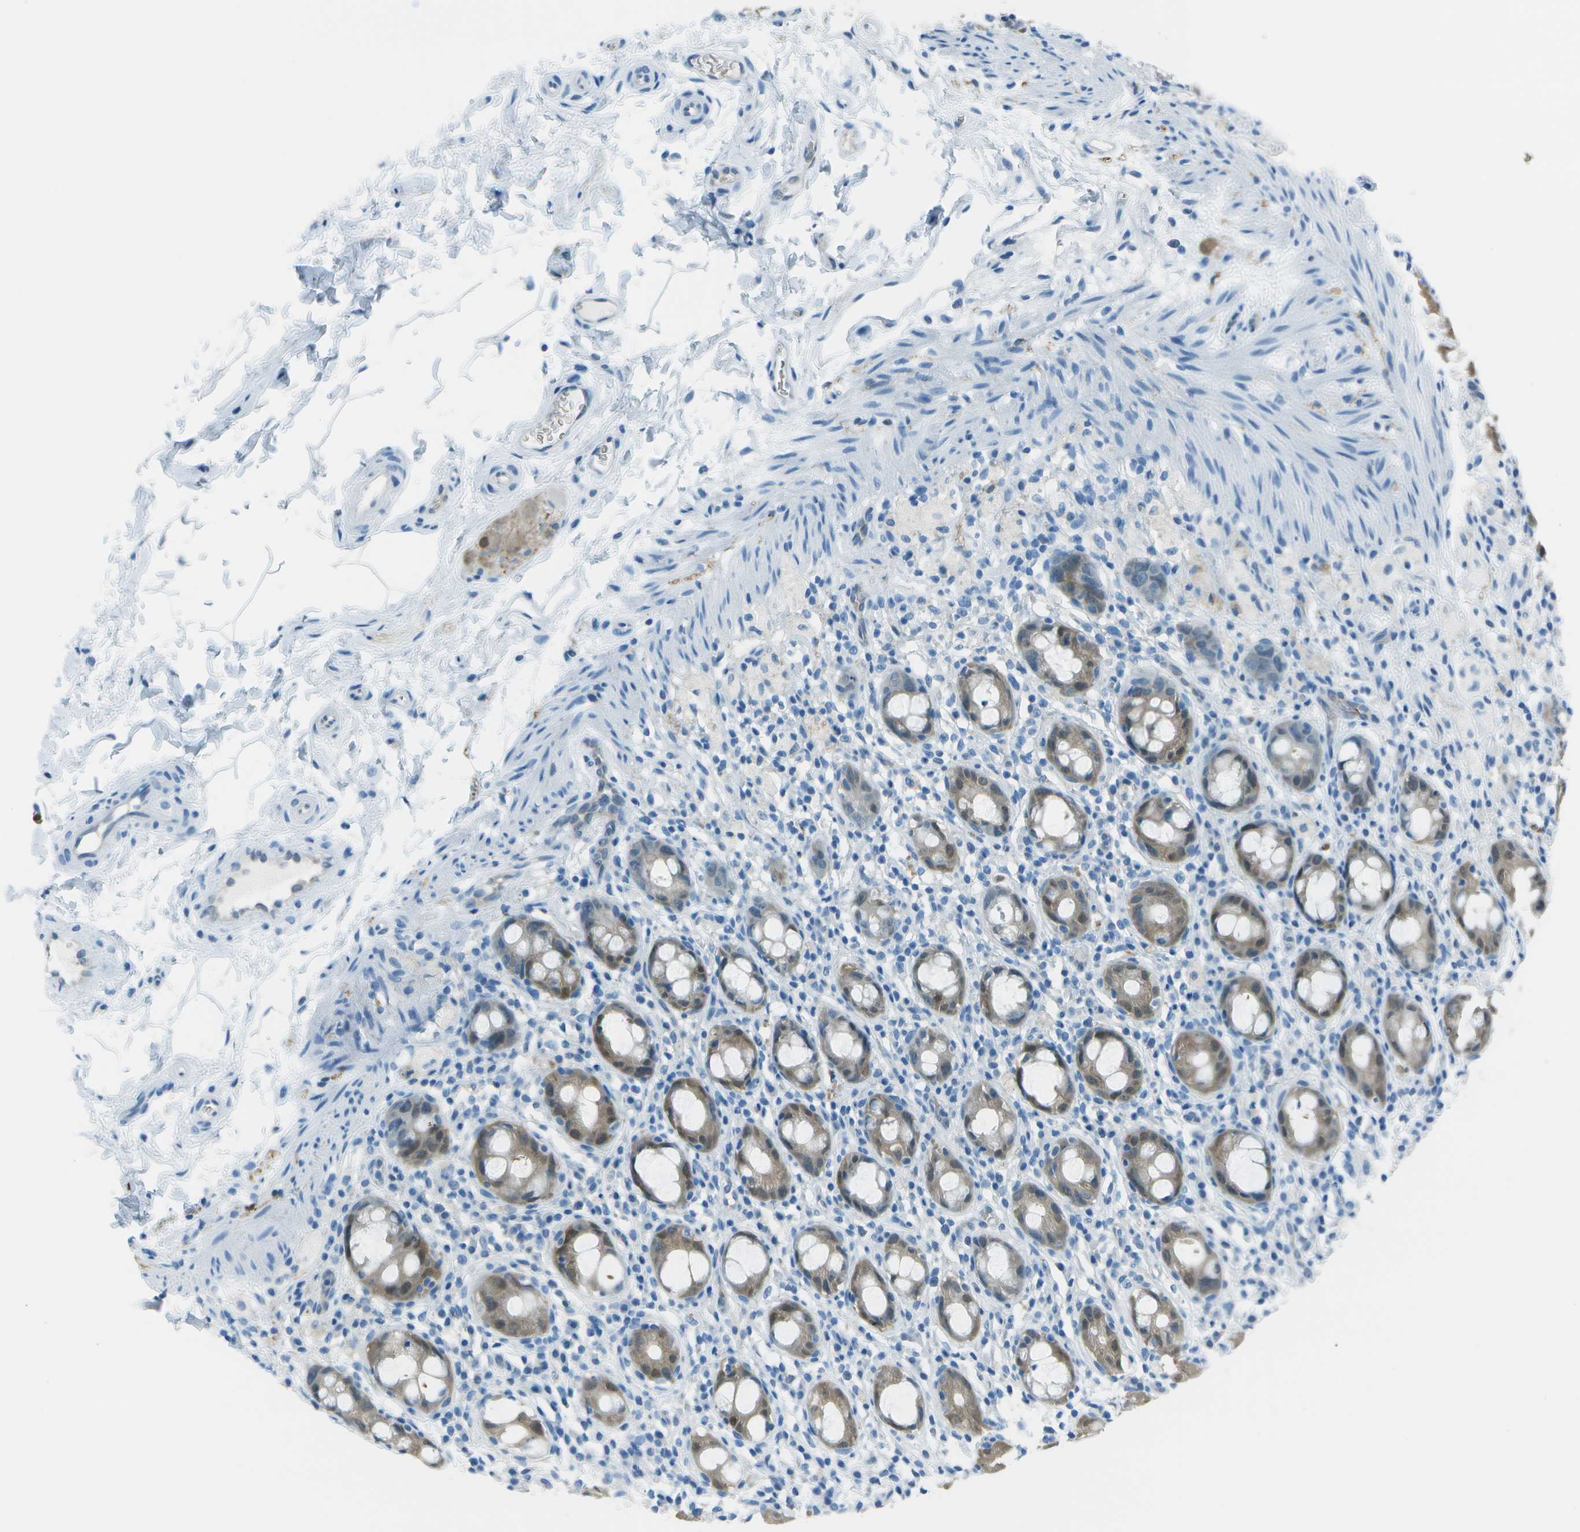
{"staining": {"intensity": "weak", "quantity": "<25%", "location": "cytoplasmic/membranous"}, "tissue": "rectum", "cell_type": "Glandular cells", "image_type": "normal", "snomed": [{"axis": "morphology", "description": "Normal tissue, NOS"}, {"axis": "topography", "description": "Rectum"}], "caption": "DAB (3,3'-diaminobenzidine) immunohistochemical staining of benign human rectum demonstrates no significant positivity in glandular cells. (DAB (3,3'-diaminobenzidine) immunohistochemistry (IHC) visualized using brightfield microscopy, high magnification).", "gene": "ASL", "patient": {"sex": "male", "age": 44}}